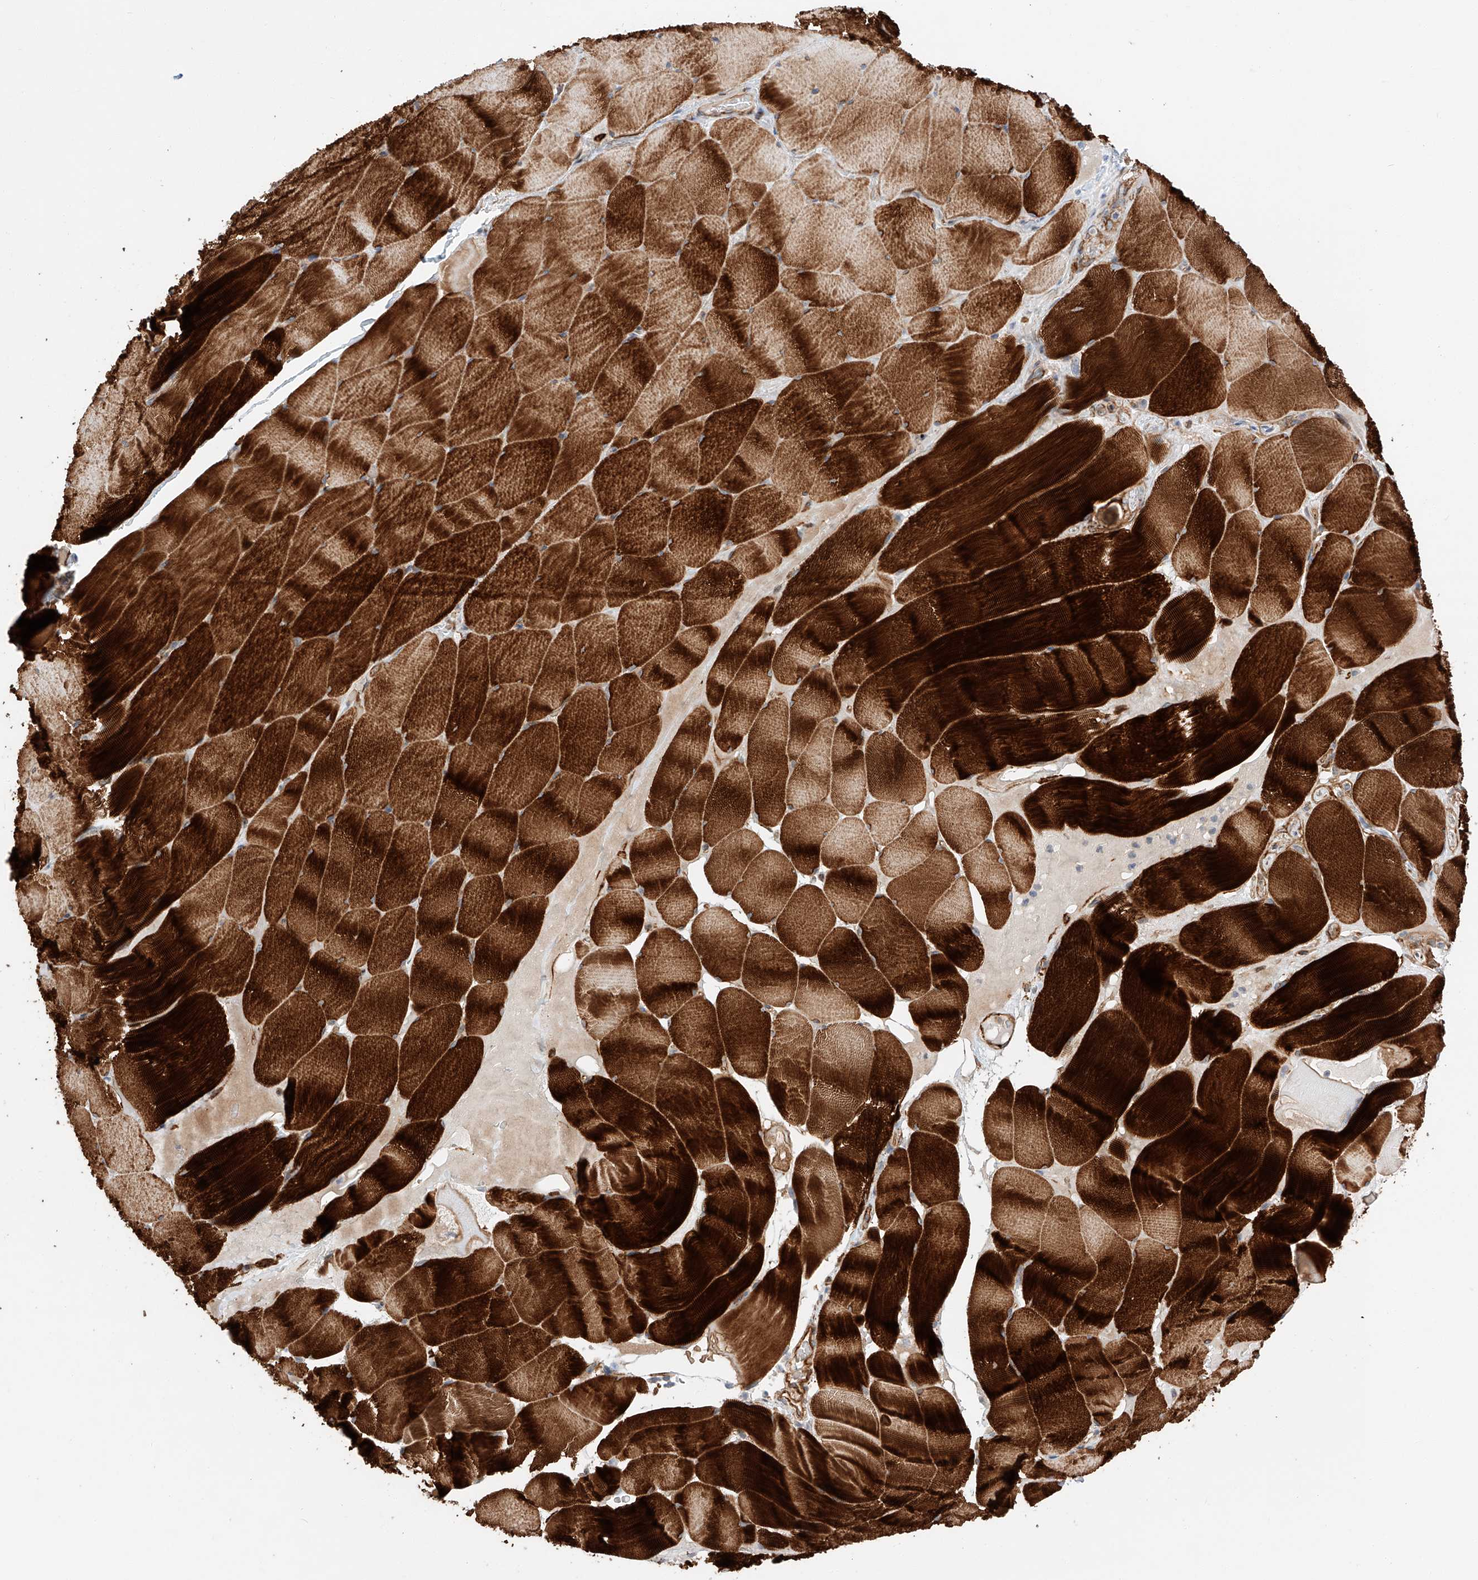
{"staining": {"intensity": "strong", "quantity": ">75%", "location": "cytoplasmic/membranous"}, "tissue": "skeletal muscle", "cell_type": "Myocytes", "image_type": "normal", "snomed": [{"axis": "morphology", "description": "Normal tissue, NOS"}, {"axis": "topography", "description": "Skeletal muscle"}], "caption": "A high-resolution image shows immunohistochemistry (IHC) staining of benign skeletal muscle, which demonstrates strong cytoplasmic/membranous staining in approximately >75% of myocytes.", "gene": "MINDY4", "patient": {"sex": "male", "age": 62}}